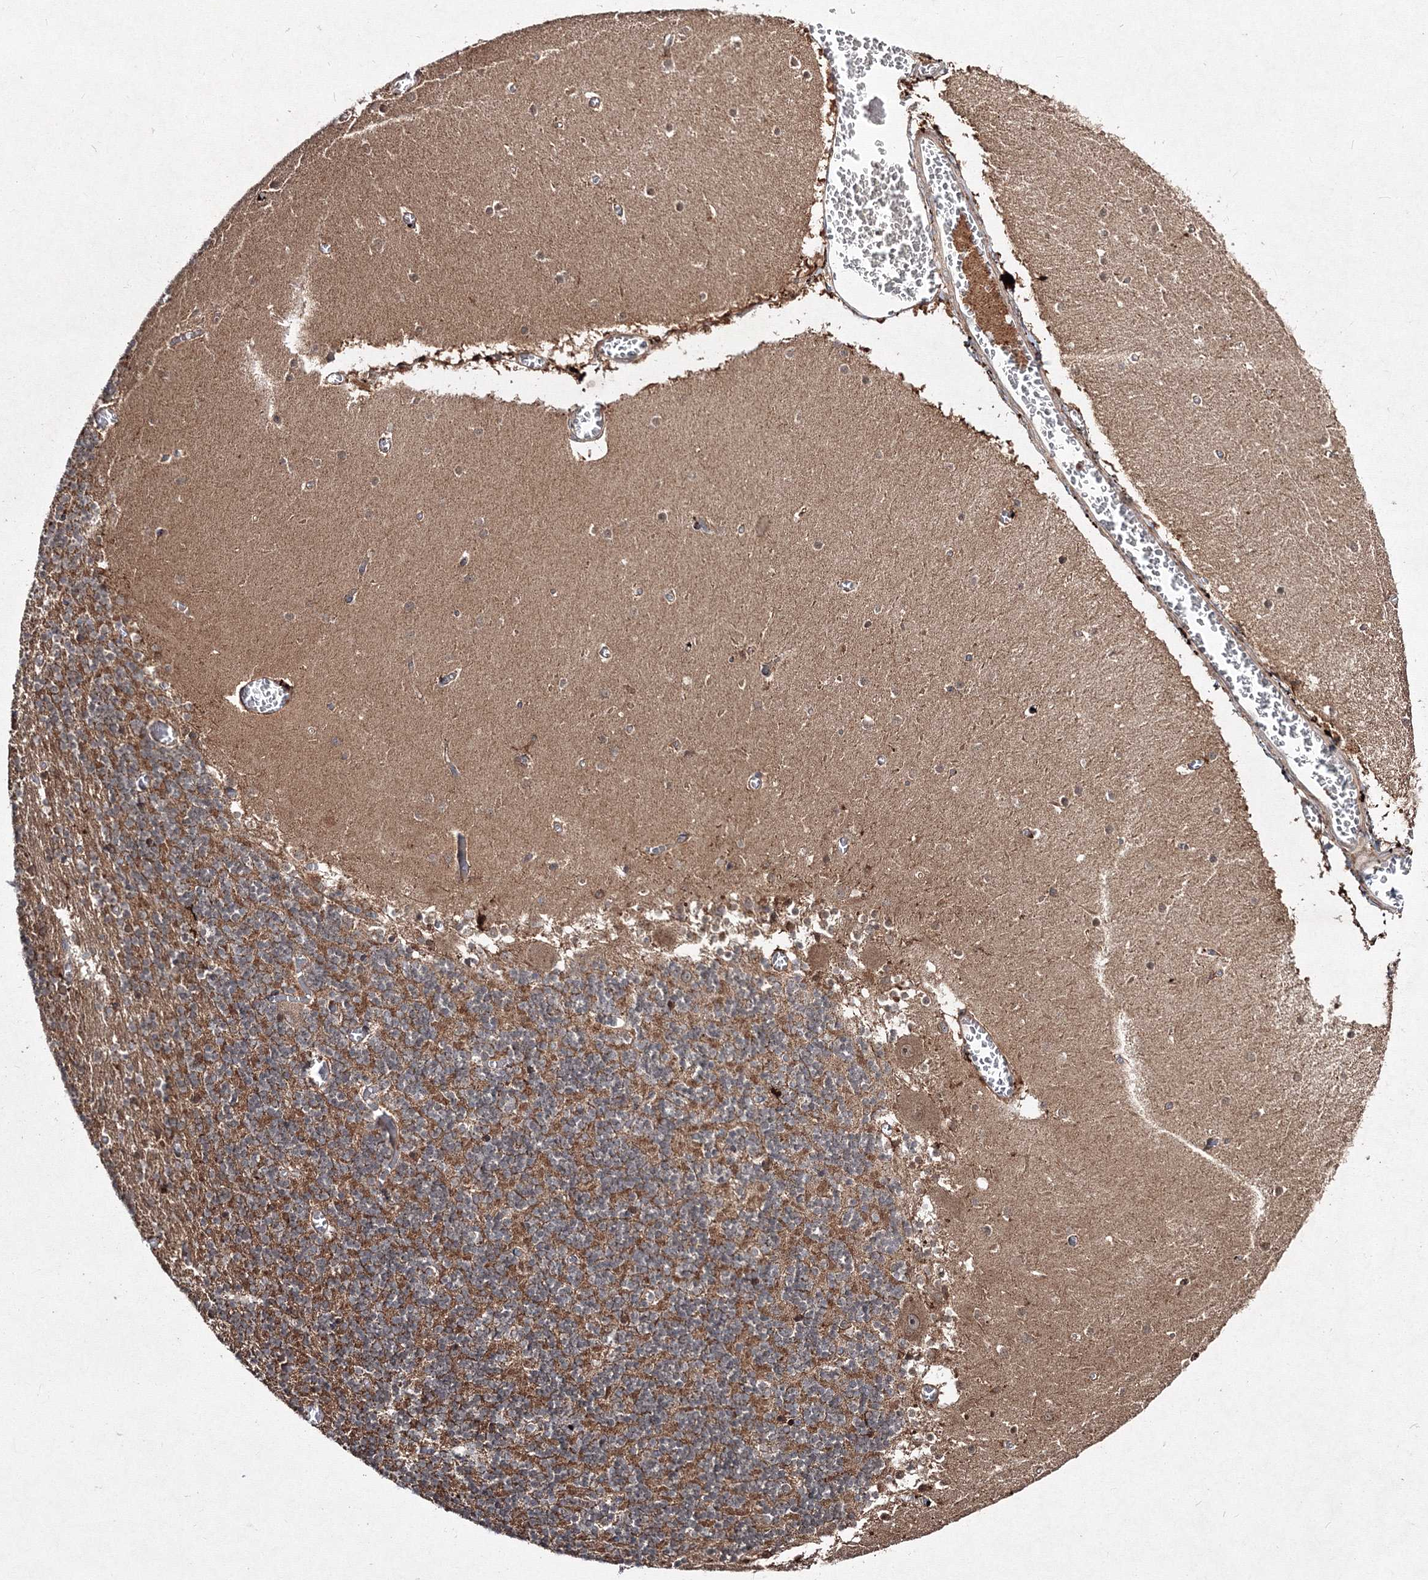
{"staining": {"intensity": "moderate", "quantity": "25%-75%", "location": "cytoplasmic/membranous"}, "tissue": "cerebellum", "cell_type": "Cells in granular layer", "image_type": "normal", "snomed": [{"axis": "morphology", "description": "Normal tissue, NOS"}, {"axis": "topography", "description": "Cerebellum"}], "caption": "An IHC photomicrograph of benign tissue is shown. Protein staining in brown shows moderate cytoplasmic/membranous positivity in cerebellum within cells in granular layer. (Brightfield microscopy of DAB IHC at high magnification).", "gene": "RANBP3L", "patient": {"sex": "female", "age": 28}}